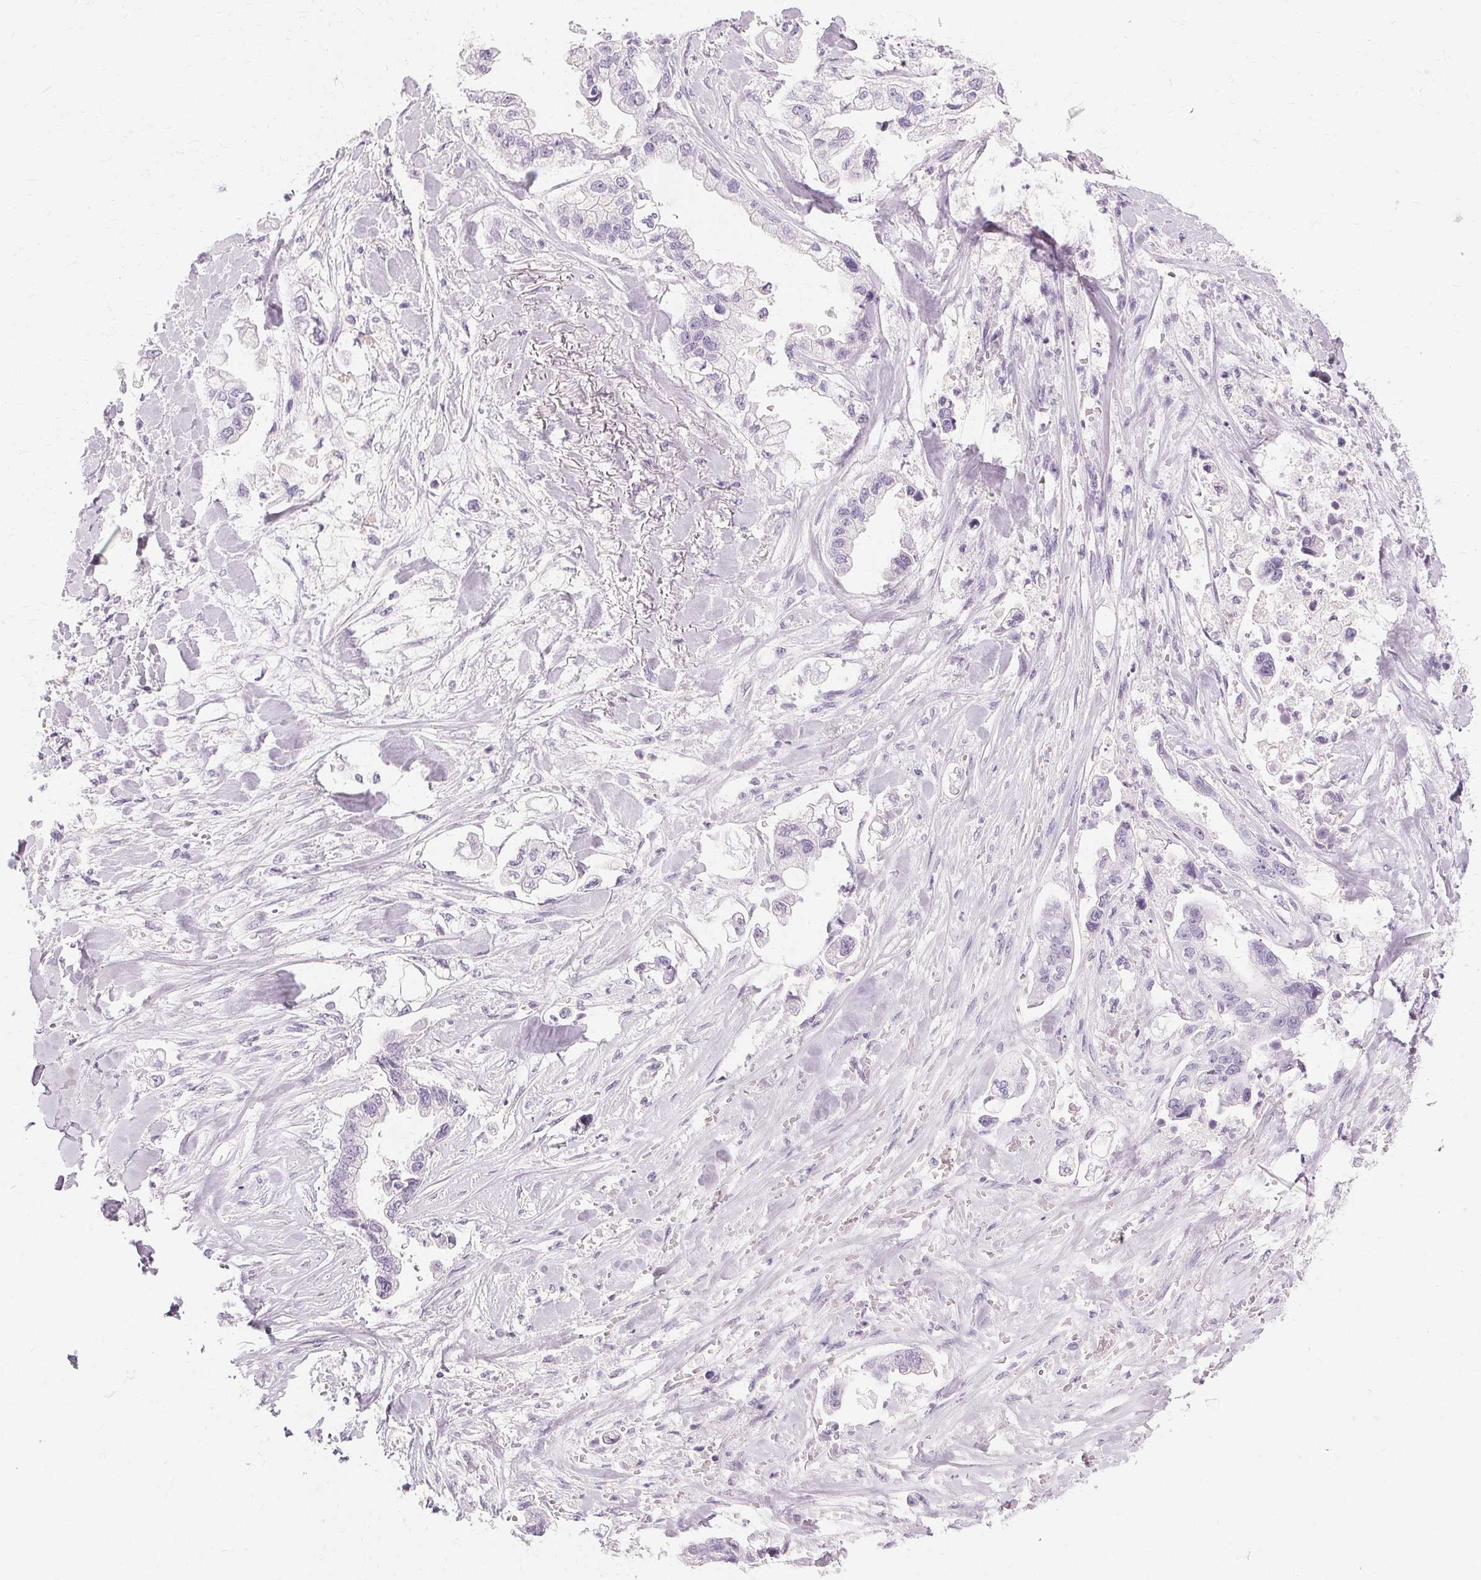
{"staining": {"intensity": "negative", "quantity": "none", "location": "none"}, "tissue": "stomach cancer", "cell_type": "Tumor cells", "image_type": "cancer", "snomed": [{"axis": "morphology", "description": "Adenocarcinoma, NOS"}, {"axis": "topography", "description": "Stomach"}], "caption": "This micrograph is of adenocarcinoma (stomach) stained with IHC to label a protein in brown with the nuclei are counter-stained blue. There is no positivity in tumor cells.", "gene": "KRT6C", "patient": {"sex": "male", "age": 62}}